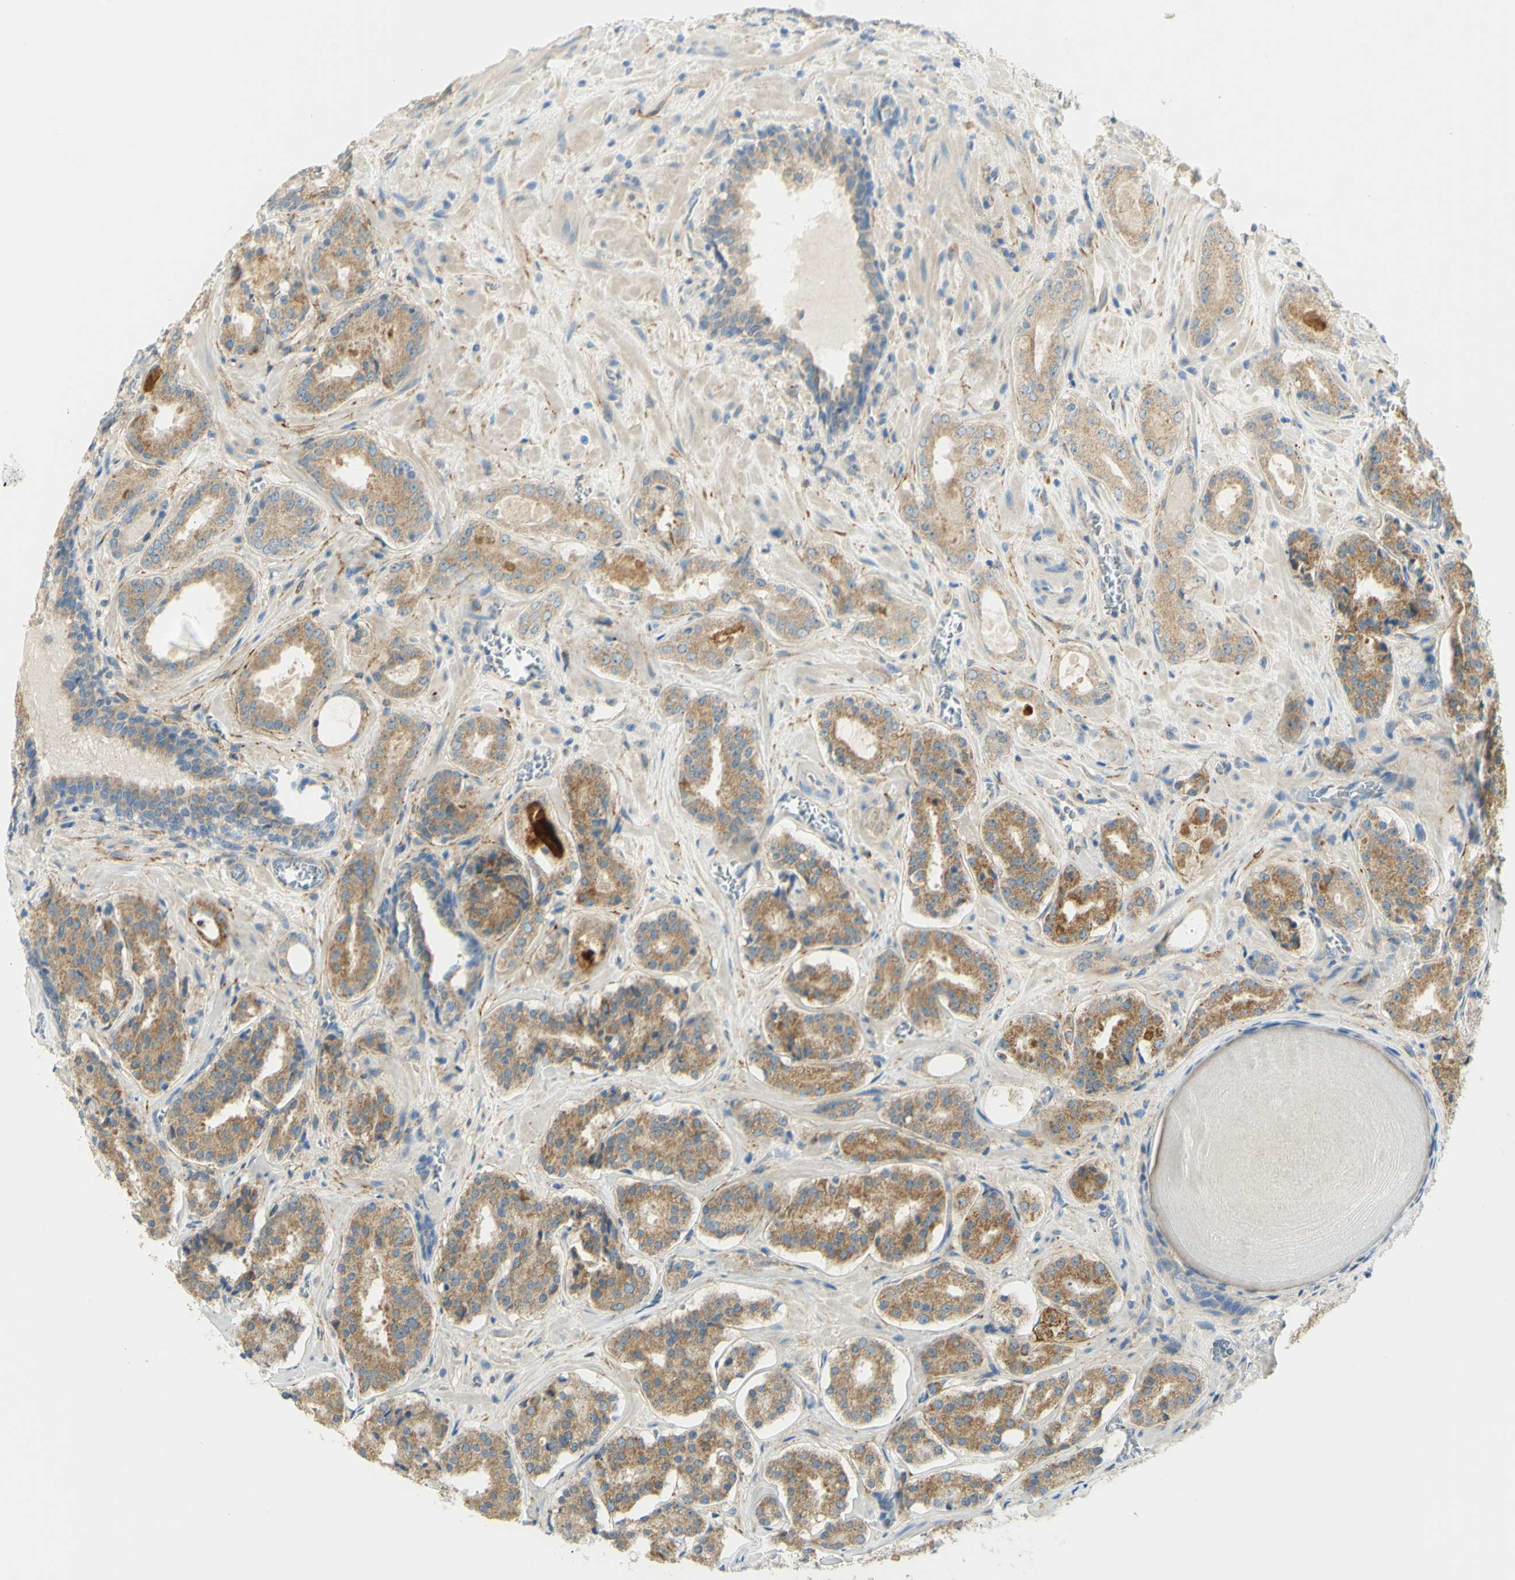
{"staining": {"intensity": "moderate", "quantity": ">75%", "location": "cytoplasmic/membranous"}, "tissue": "prostate cancer", "cell_type": "Tumor cells", "image_type": "cancer", "snomed": [{"axis": "morphology", "description": "Adenocarcinoma, High grade"}, {"axis": "topography", "description": "Prostate"}], "caption": "Prostate adenocarcinoma (high-grade) stained for a protein reveals moderate cytoplasmic/membranous positivity in tumor cells. (brown staining indicates protein expression, while blue staining denotes nuclei).", "gene": "GCNT3", "patient": {"sex": "male", "age": 60}}